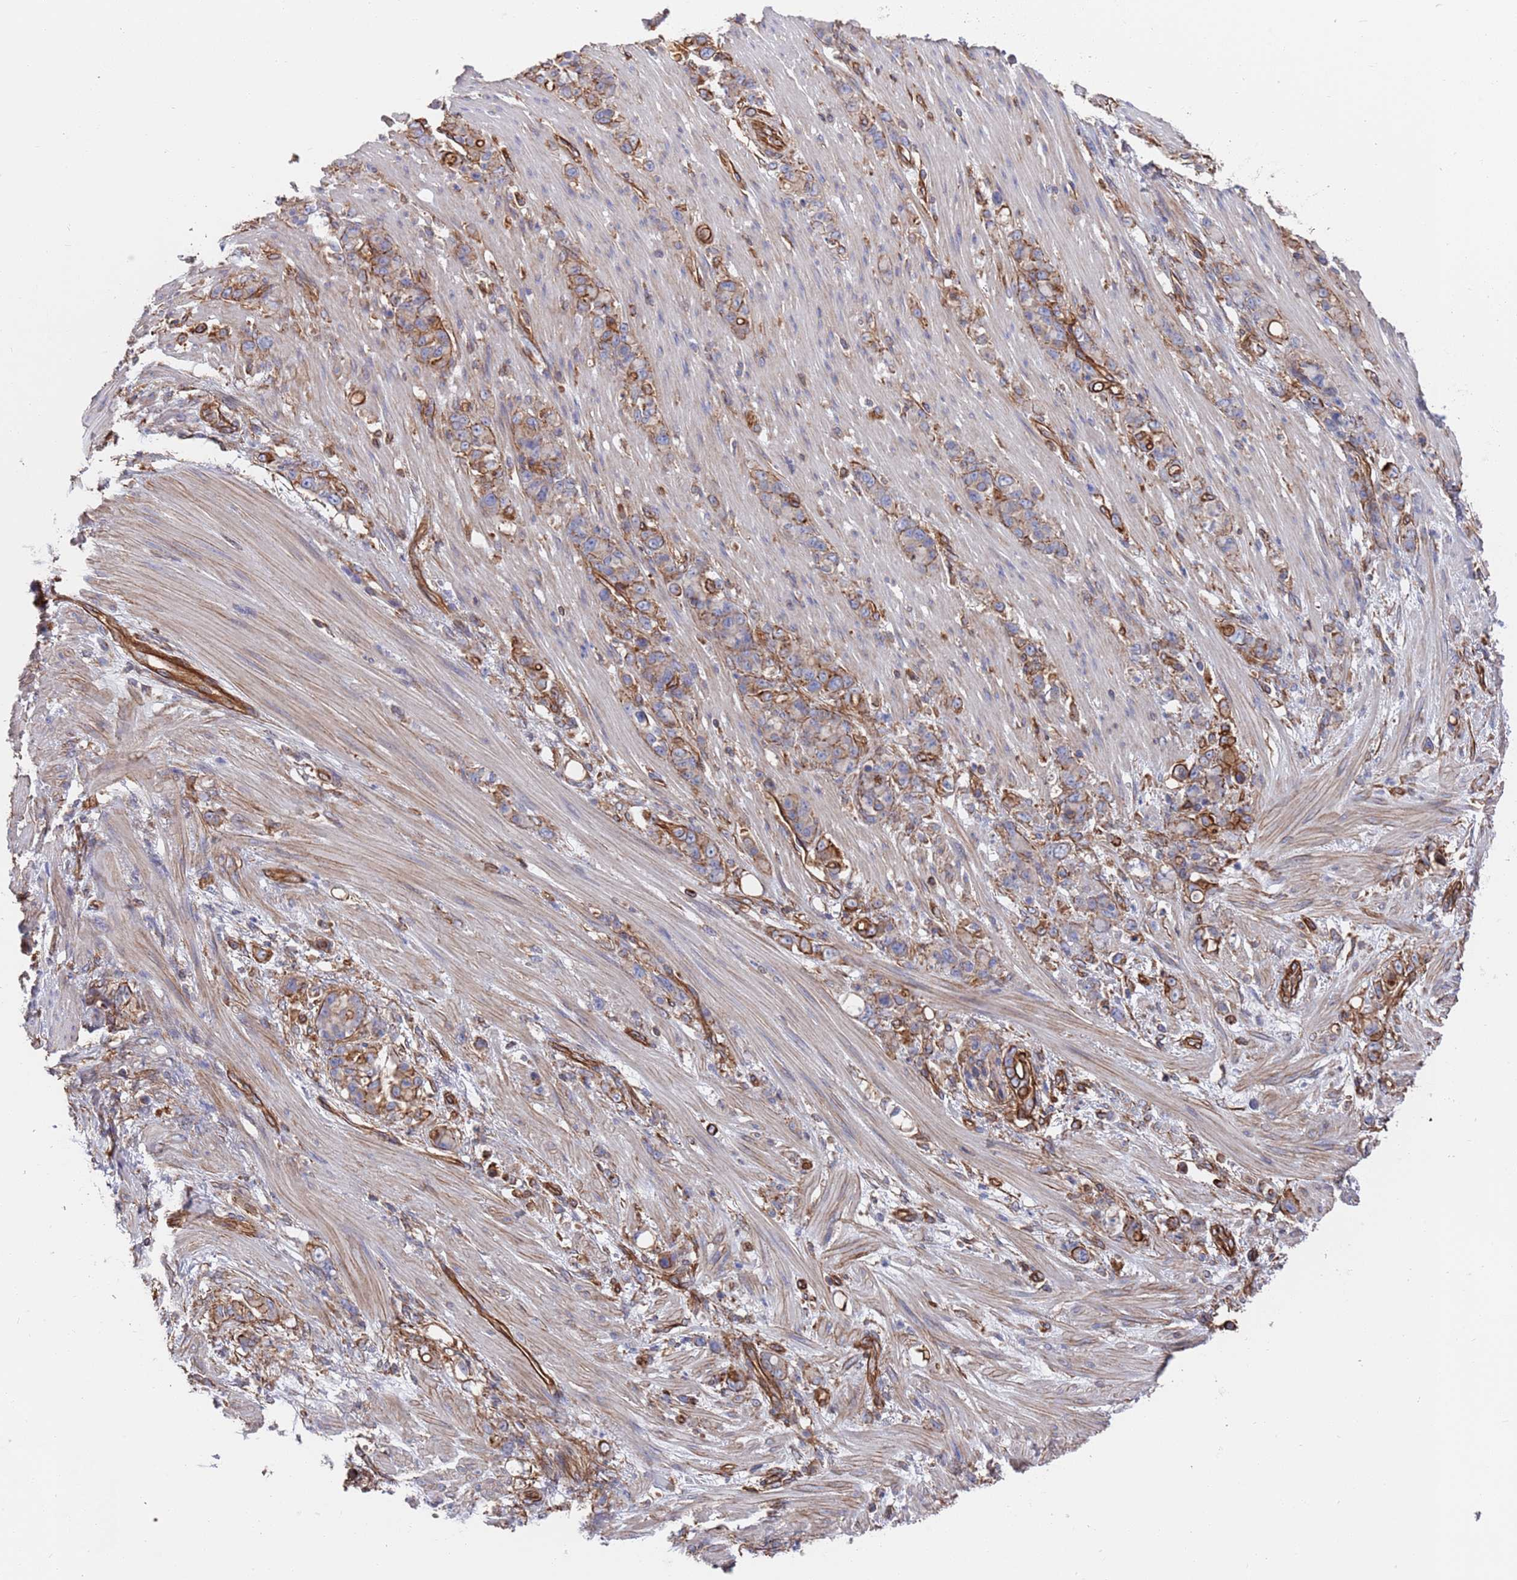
{"staining": {"intensity": "weak", "quantity": "25%-75%", "location": "cytoplasmic/membranous"}, "tissue": "stomach cancer", "cell_type": "Tumor cells", "image_type": "cancer", "snomed": [{"axis": "morphology", "description": "Normal tissue, NOS"}, {"axis": "morphology", "description": "Adenocarcinoma, NOS"}, {"axis": "topography", "description": "Stomach"}], "caption": "A low amount of weak cytoplasmic/membranous staining is appreciated in about 25%-75% of tumor cells in stomach cancer (adenocarcinoma) tissue. (DAB = brown stain, brightfield microscopy at high magnification).", "gene": "JAKMIP2", "patient": {"sex": "female", "age": 79}}